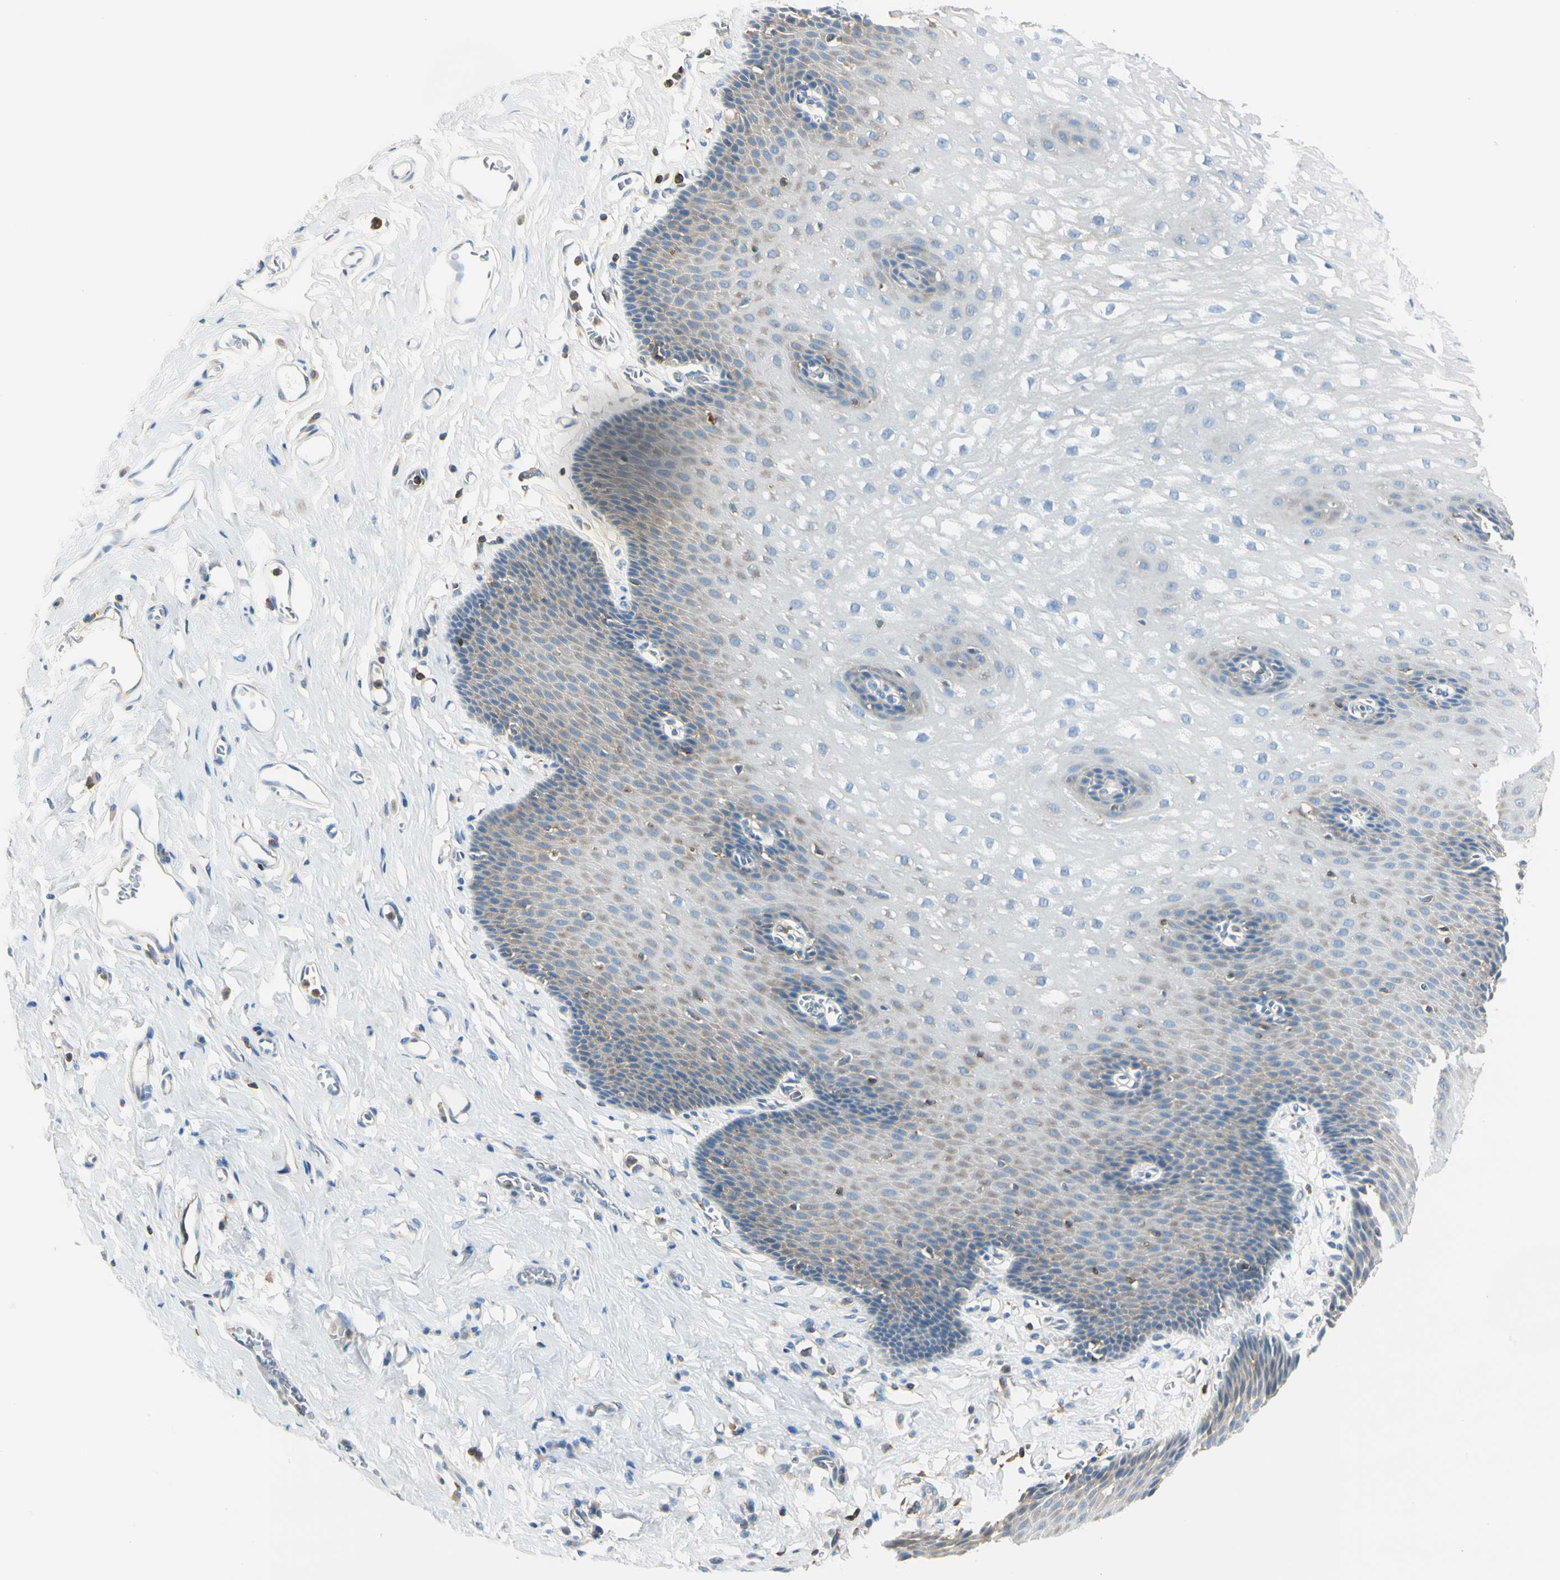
{"staining": {"intensity": "weak", "quantity": "25%-75%", "location": "cytoplasmic/membranous"}, "tissue": "esophagus", "cell_type": "Squamous epithelial cells", "image_type": "normal", "snomed": [{"axis": "morphology", "description": "Normal tissue, NOS"}, {"axis": "topography", "description": "Esophagus"}], "caption": "Brown immunohistochemical staining in unremarkable esophagus exhibits weak cytoplasmic/membranous staining in about 25%-75% of squamous epithelial cells. (DAB IHC, brown staining for protein, blue staining for nuclei).", "gene": "CAPZA2", "patient": {"sex": "male", "age": 70}}